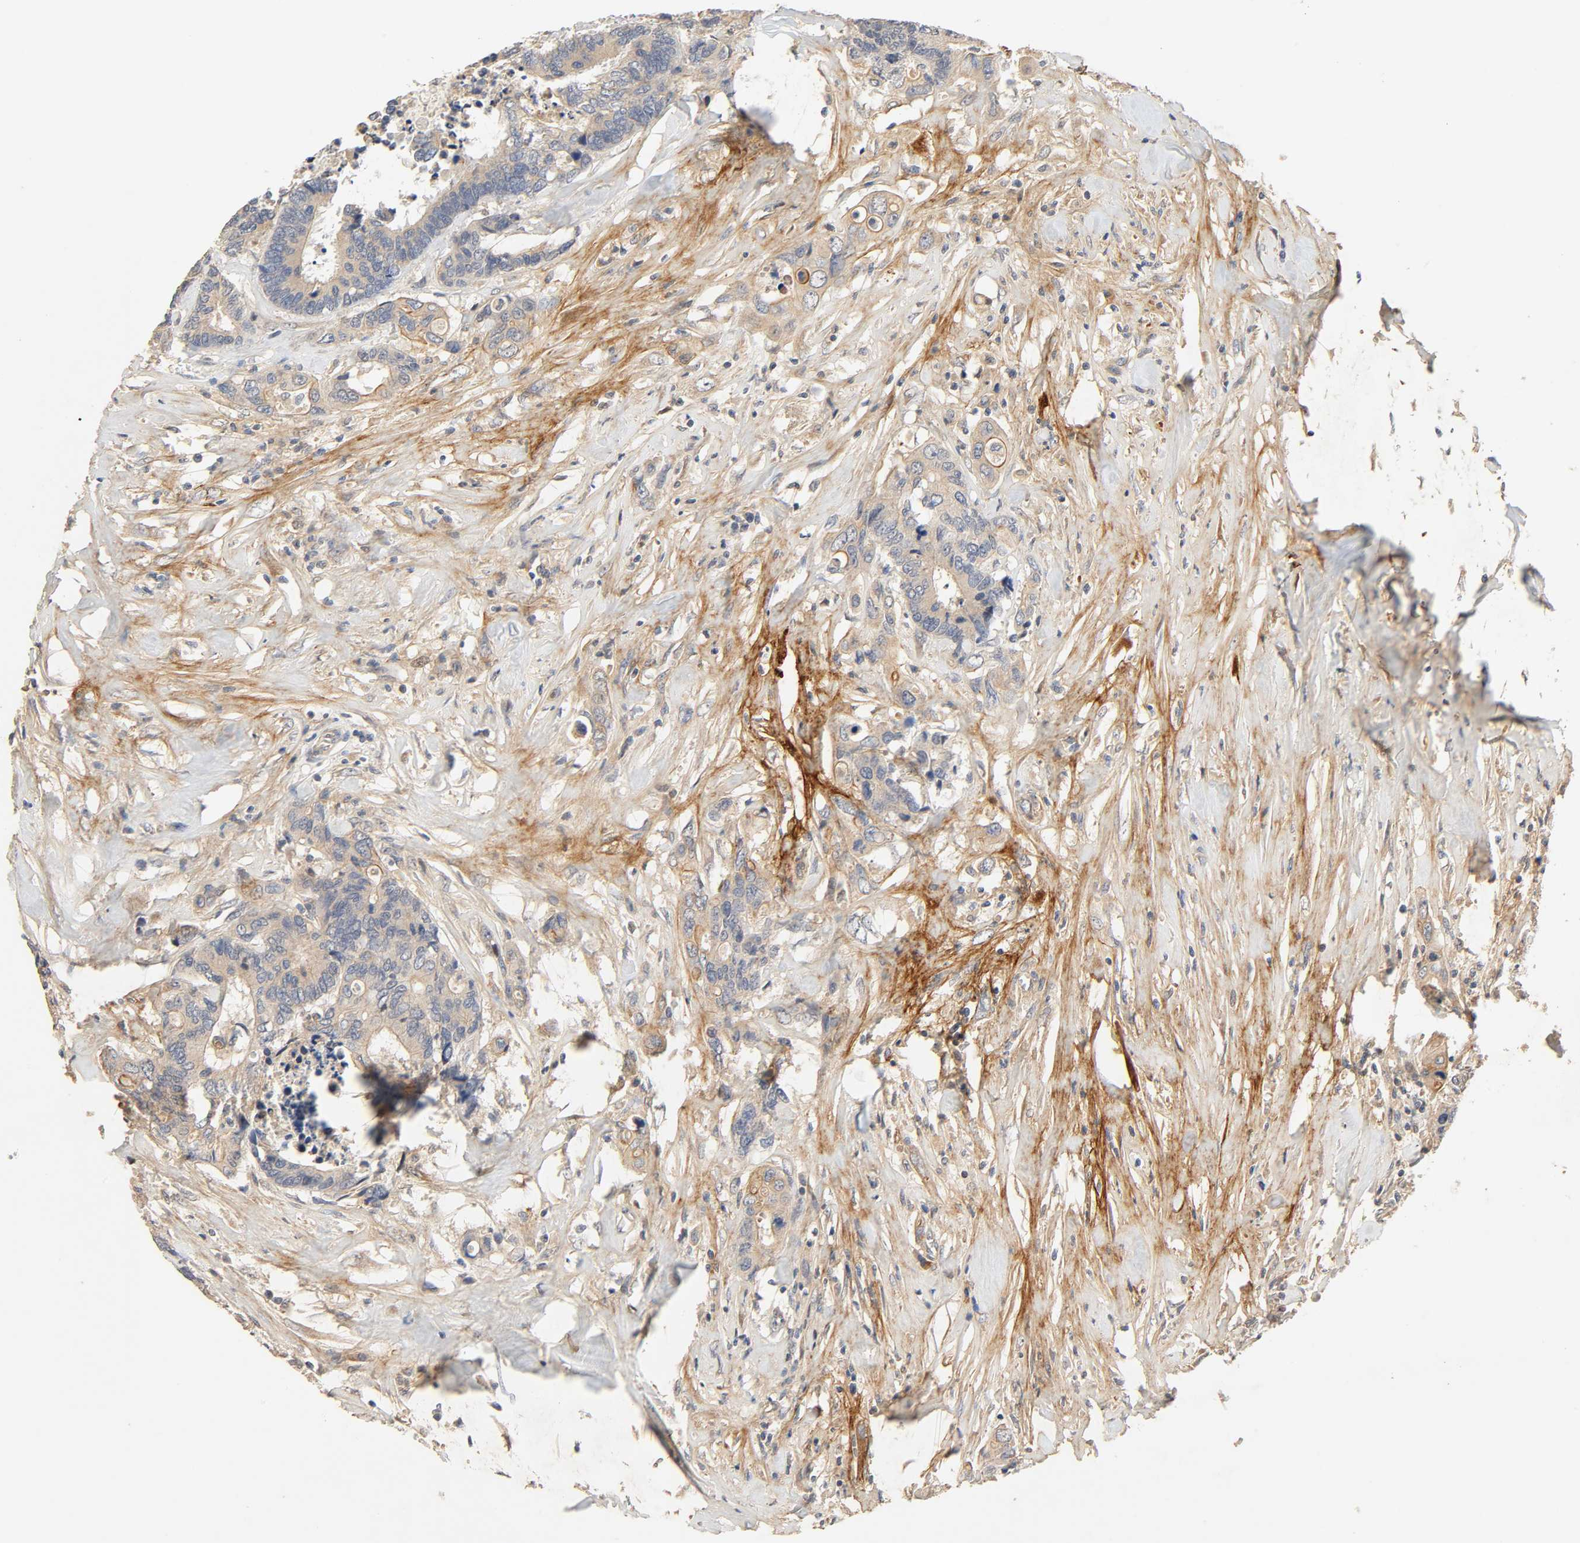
{"staining": {"intensity": "weak", "quantity": "25%-75%", "location": "cytoplasmic/membranous"}, "tissue": "colorectal cancer", "cell_type": "Tumor cells", "image_type": "cancer", "snomed": [{"axis": "morphology", "description": "Adenocarcinoma, NOS"}, {"axis": "topography", "description": "Rectum"}], "caption": "Colorectal cancer stained with a brown dye reveals weak cytoplasmic/membranous positive expression in about 25%-75% of tumor cells.", "gene": "CACNA1G", "patient": {"sex": "male", "age": 55}}